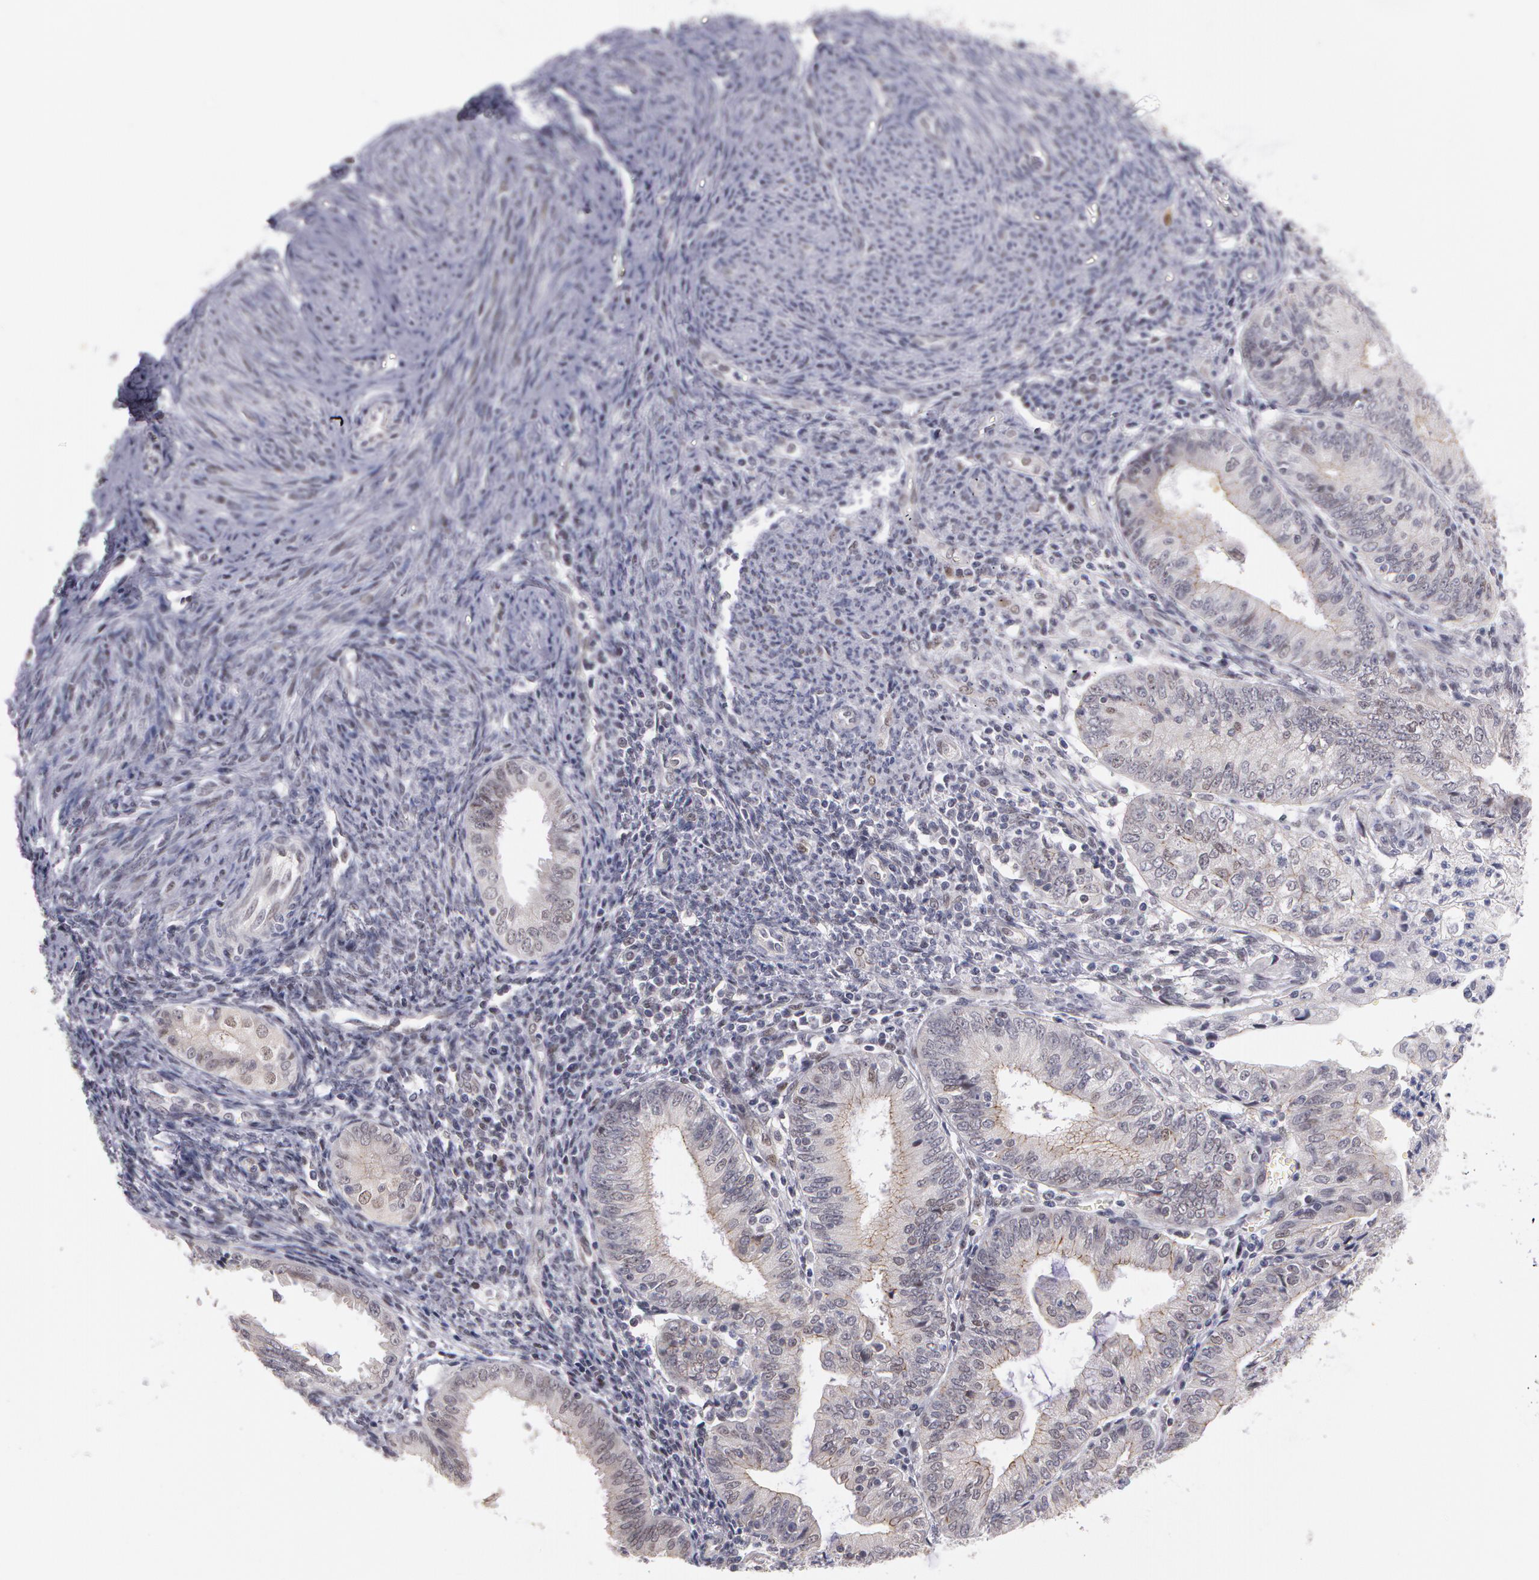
{"staining": {"intensity": "weak", "quantity": "<25%", "location": "nuclear"}, "tissue": "endometrial cancer", "cell_type": "Tumor cells", "image_type": "cancer", "snomed": [{"axis": "morphology", "description": "Adenocarcinoma, NOS"}, {"axis": "topography", "description": "Endometrium"}], "caption": "Tumor cells show no significant protein staining in endometrial cancer (adenocarcinoma). (Stains: DAB IHC with hematoxylin counter stain, Microscopy: brightfield microscopy at high magnification).", "gene": "PRICKLE1", "patient": {"sex": "female", "age": 55}}